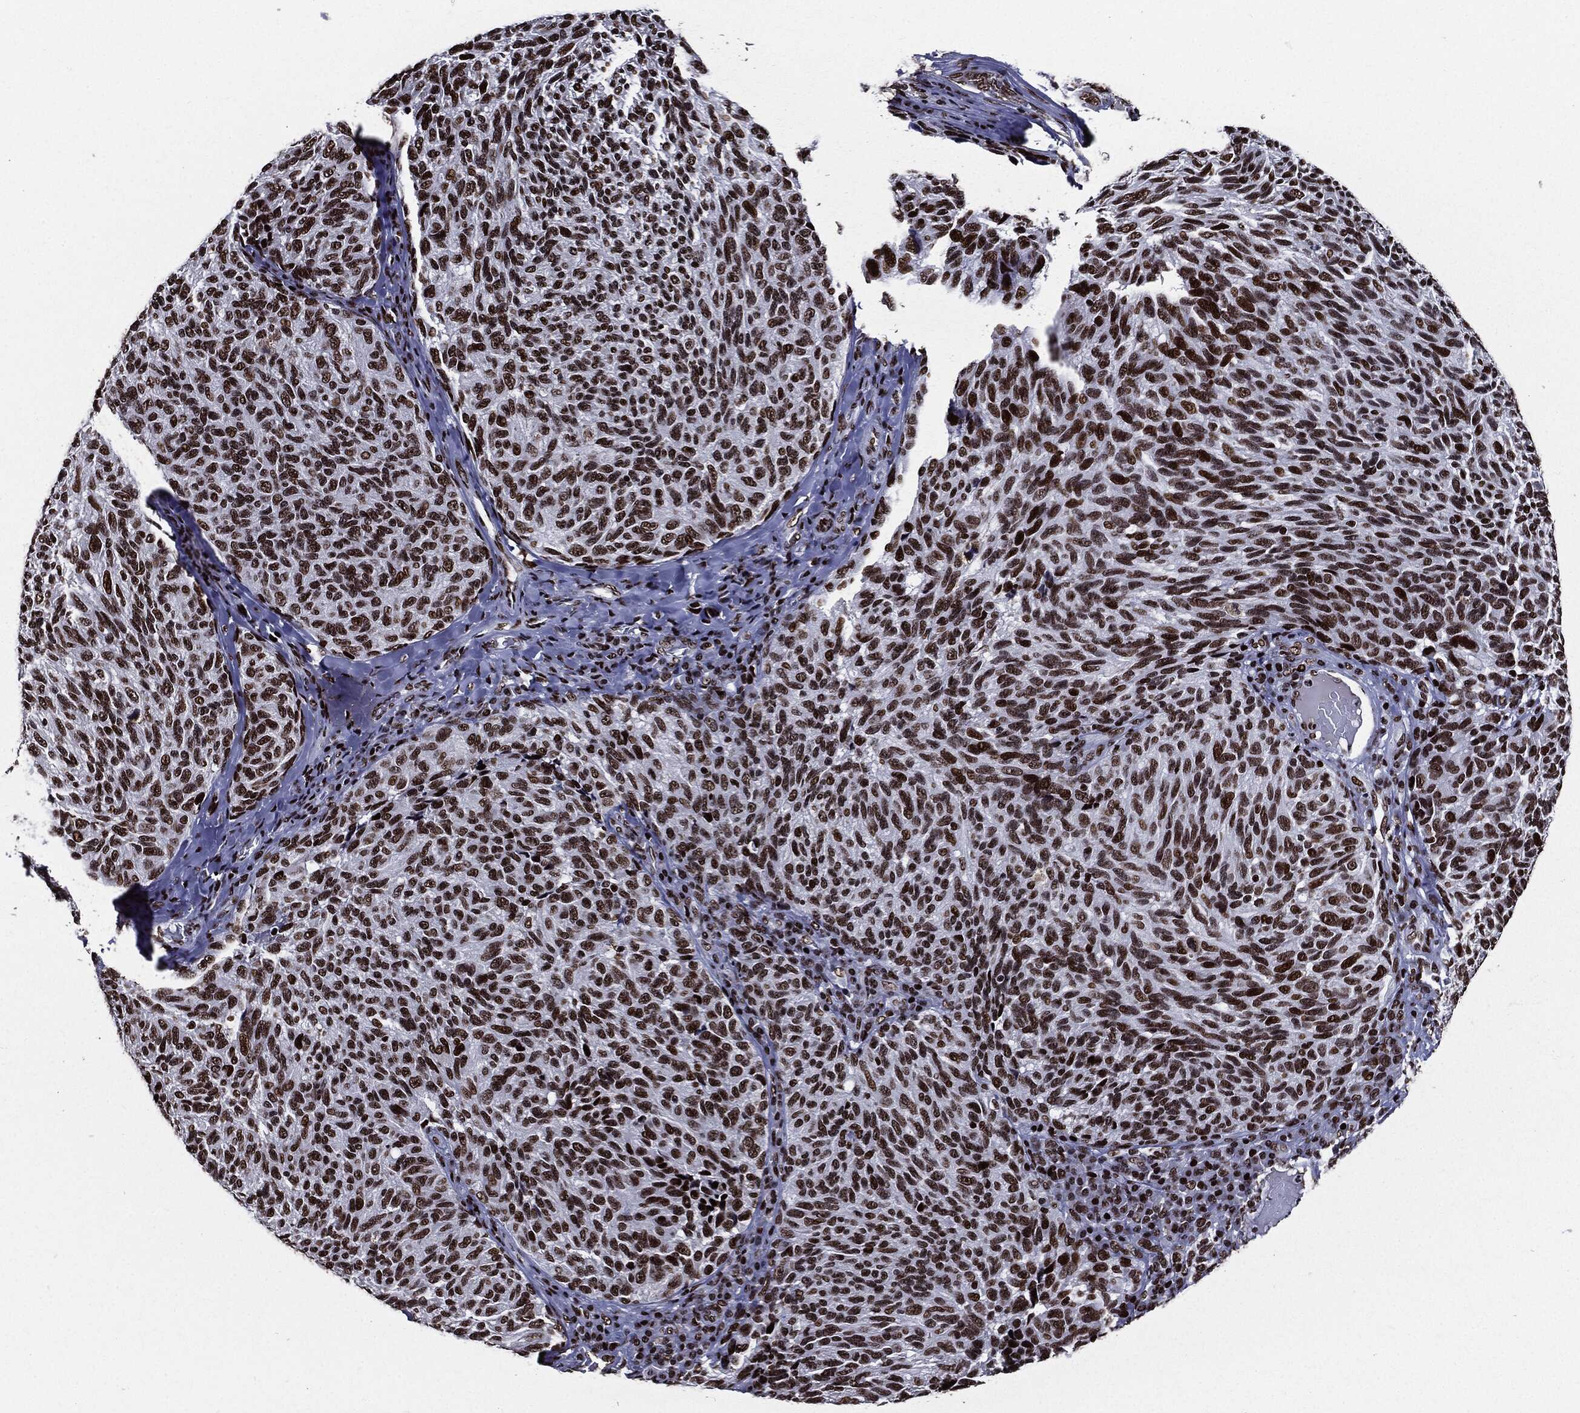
{"staining": {"intensity": "strong", "quantity": ">75%", "location": "nuclear"}, "tissue": "melanoma", "cell_type": "Tumor cells", "image_type": "cancer", "snomed": [{"axis": "morphology", "description": "Malignant melanoma, NOS"}, {"axis": "topography", "description": "Skin"}], "caption": "Protein staining of melanoma tissue shows strong nuclear expression in approximately >75% of tumor cells.", "gene": "ZFP91", "patient": {"sex": "female", "age": 73}}